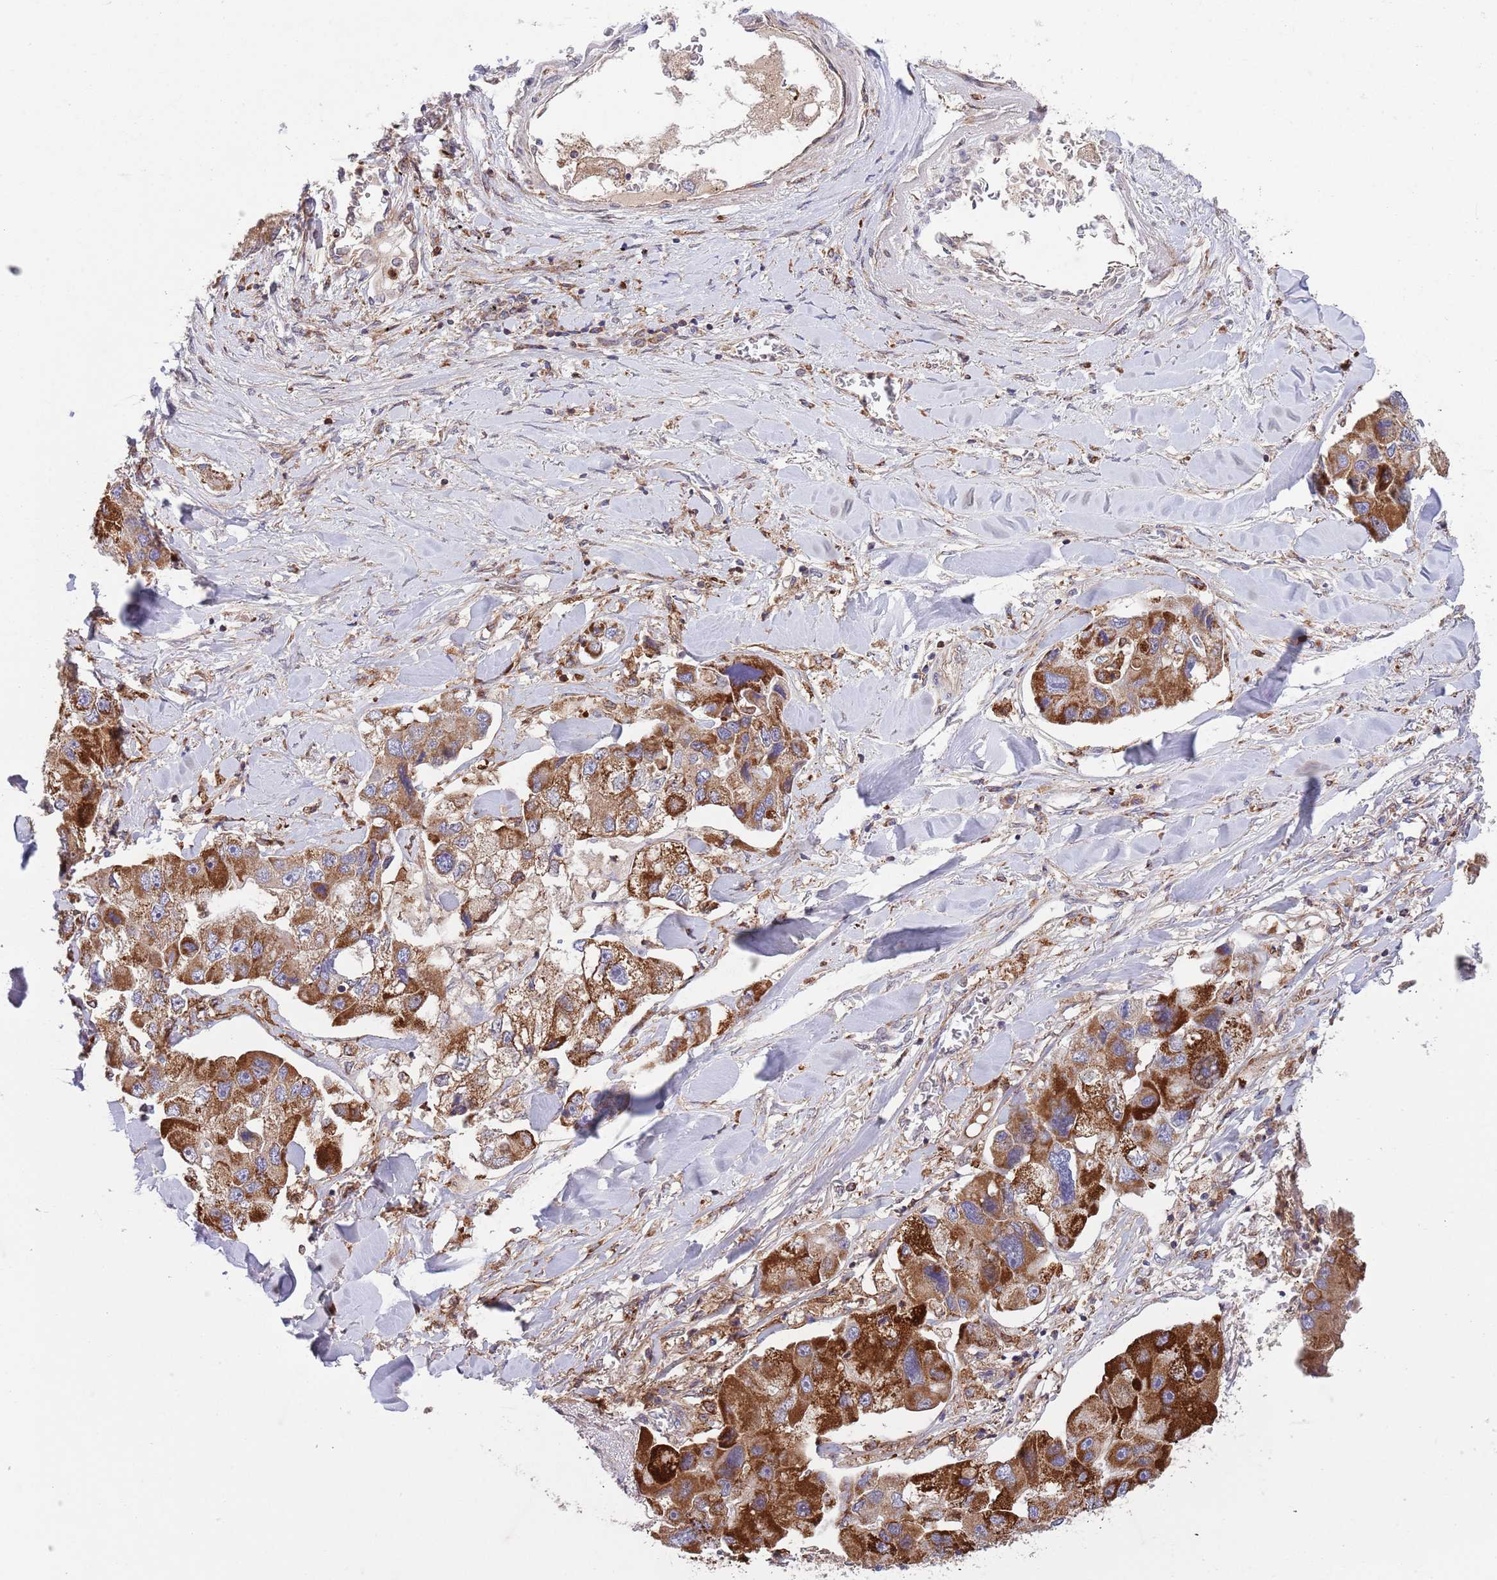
{"staining": {"intensity": "strong", "quantity": ">75%", "location": "cytoplasmic/membranous"}, "tissue": "lung cancer", "cell_type": "Tumor cells", "image_type": "cancer", "snomed": [{"axis": "morphology", "description": "Adenocarcinoma, NOS"}, {"axis": "topography", "description": "Lung"}], "caption": "Immunohistochemical staining of human adenocarcinoma (lung) reveals high levels of strong cytoplasmic/membranous expression in approximately >75% of tumor cells.", "gene": "ZMYM5", "patient": {"sex": "female", "age": 54}}